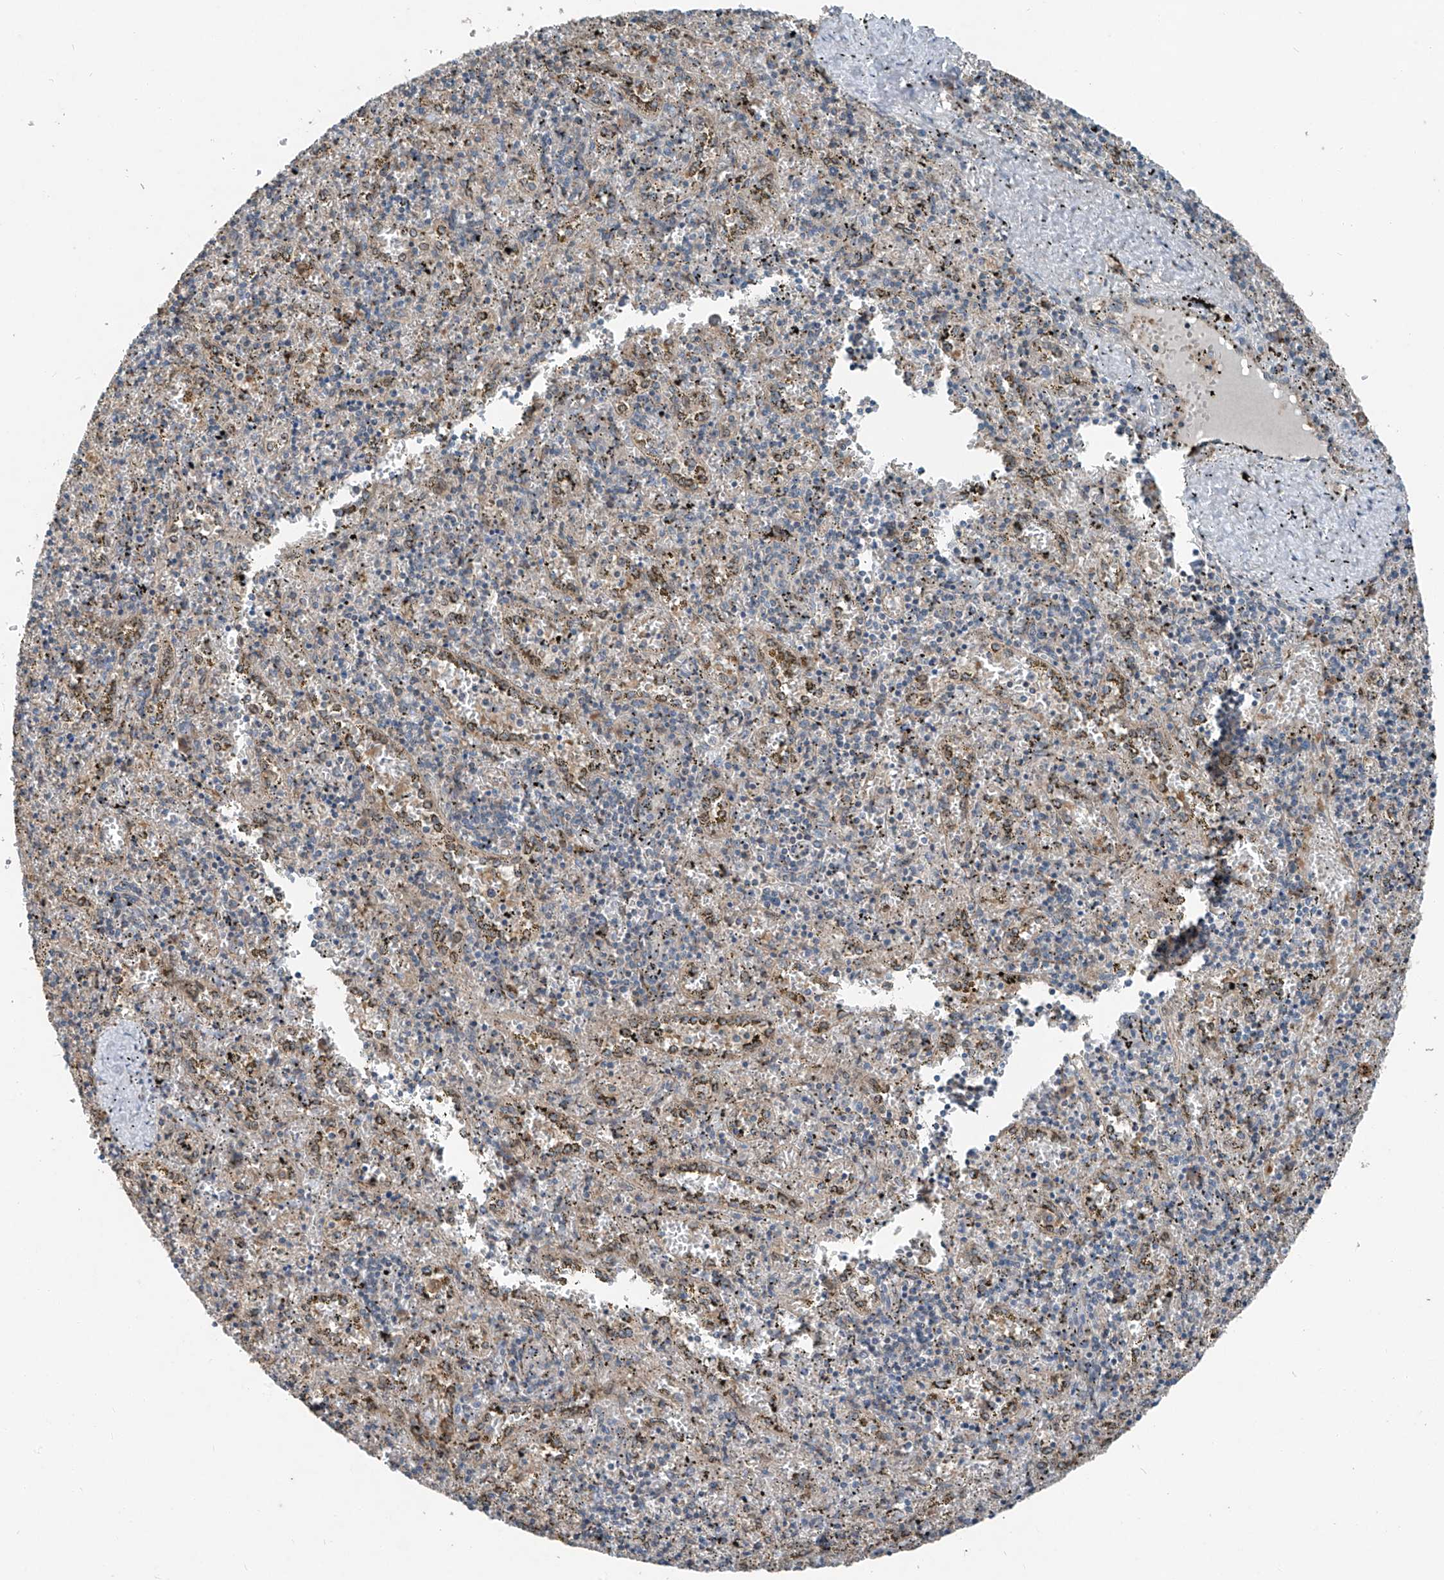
{"staining": {"intensity": "negative", "quantity": "none", "location": "none"}, "tissue": "spleen", "cell_type": "Cells in red pulp", "image_type": "normal", "snomed": [{"axis": "morphology", "description": "Normal tissue, NOS"}, {"axis": "topography", "description": "Spleen"}], "caption": "There is no significant positivity in cells in red pulp of spleen. (DAB (3,3'-diaminobenzidine) immunohistochemistry with hematoxylin counter stain).", "gene": "FOXRED2", "patient": {"sex": "male", "age": 11}}